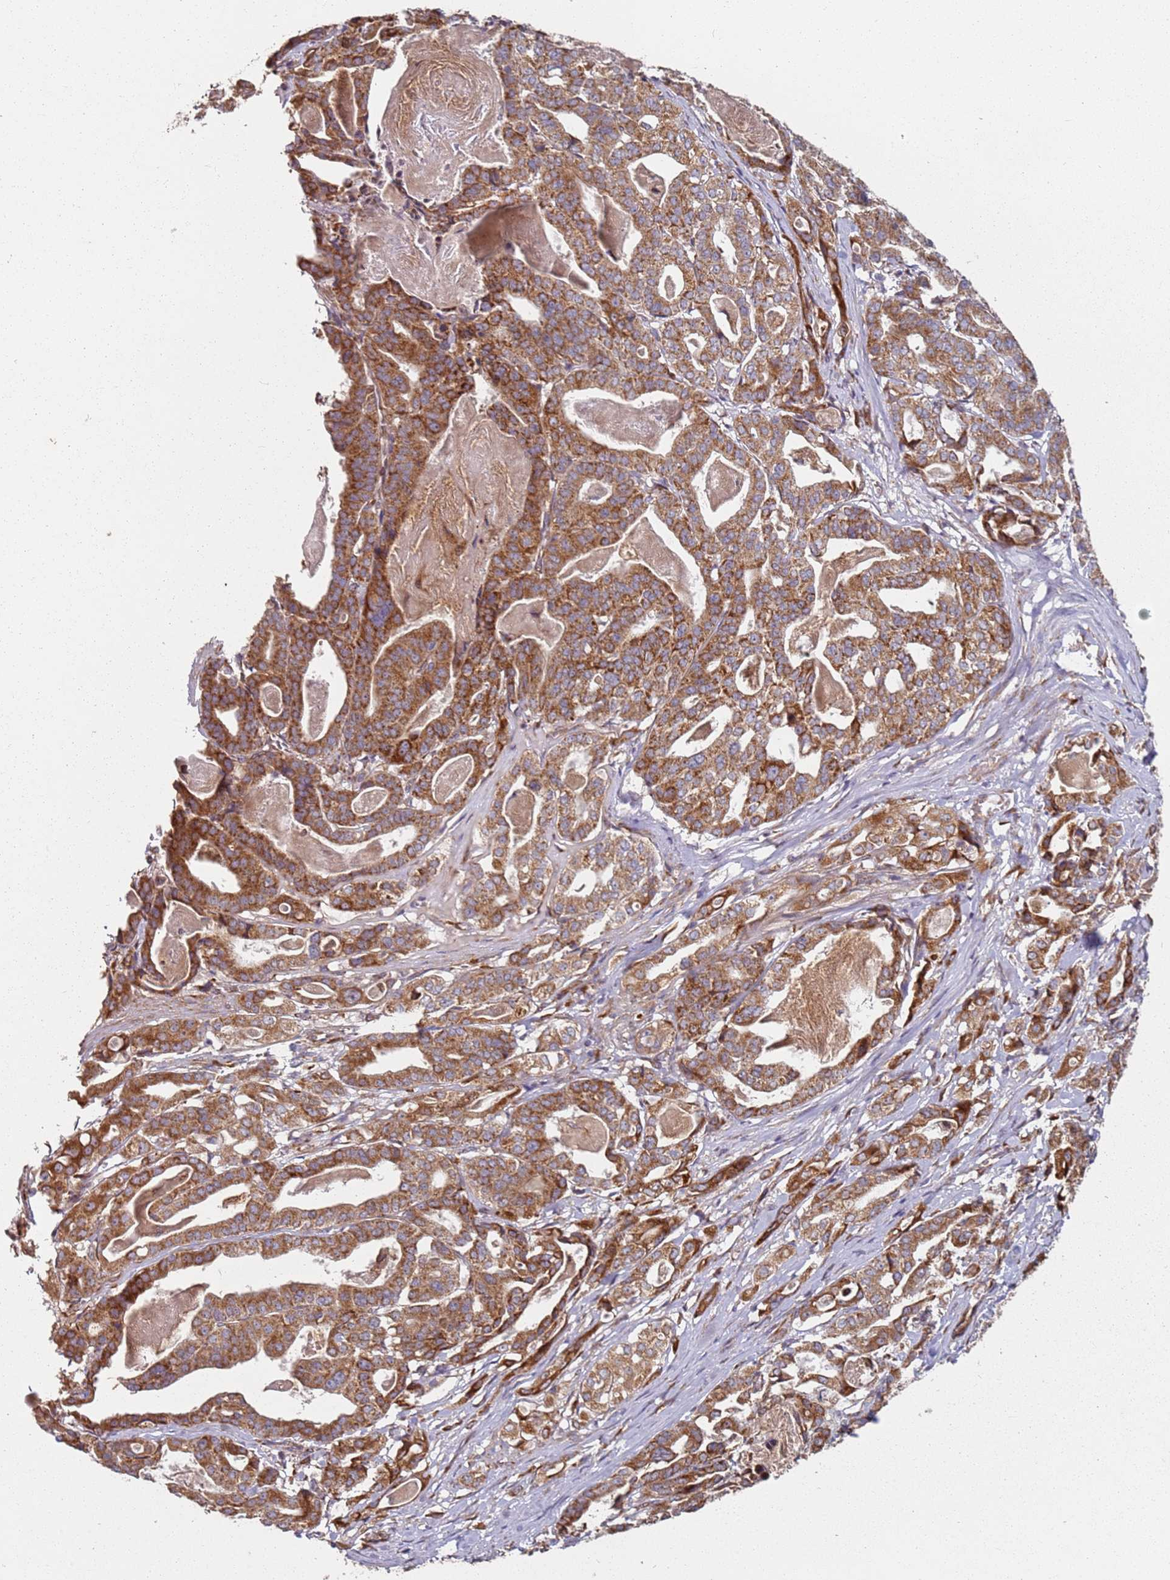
{"staining": {"intensity": "strong", "quantity": ">75%", "location": "cytoplasmic/membranous"}, "tissue": "stomach cancer", "cell_type": "Tumor cells", "image_type": "cancer", "snomed": [{"axis": "morphology", "description": "Adenocarcinoma, NOS"}, {"axis": "topography", "description": "Stomach"}], "caption": "Immunohistochemical staining of human stomach cancer (adenocarcinoma) demonstrates high levels of strong cytoplasmic/membranous protein staining in about >75% of tumor cells.", "gene": "ARFRP1", "patient": {"sex": "male", "age": 48}}